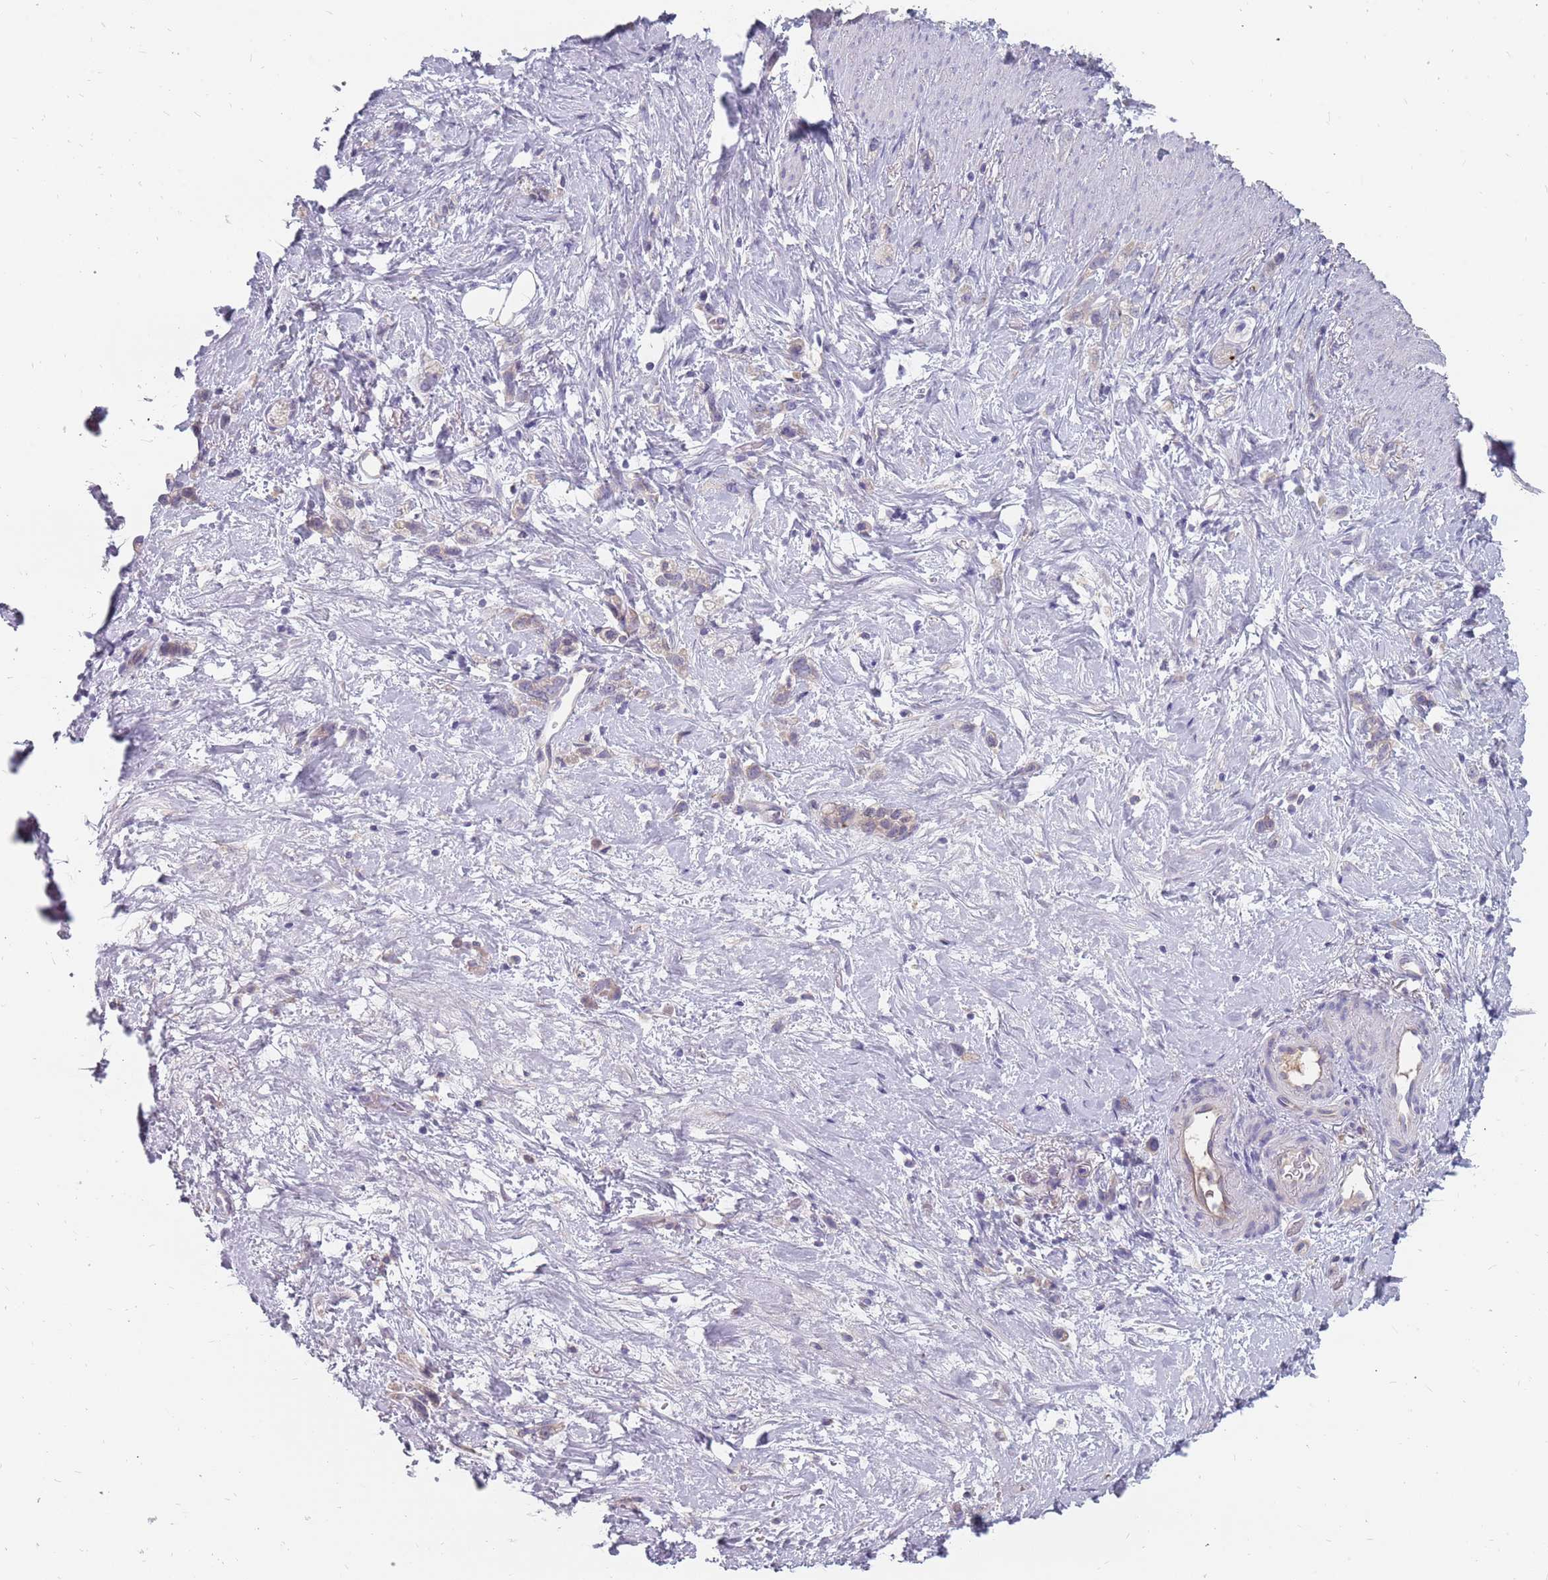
{"staining": {"intensity": "negative", "quantity": "none", "location": "none"}, "tissue": "stomach cancer", "cell_type": "Tumor cells", "image_type": "cancer", "snomed": [{"axis": "morphology", "description": "Adenocarcinoma, NOS"}, {"axis": "topography", "description": "Stomach"}], "caption": "Tumor cells are negative for brown protein staining in stomach cancer.", "gene": "CMTR2", "patient": {"sex": "female", "age": 65}}